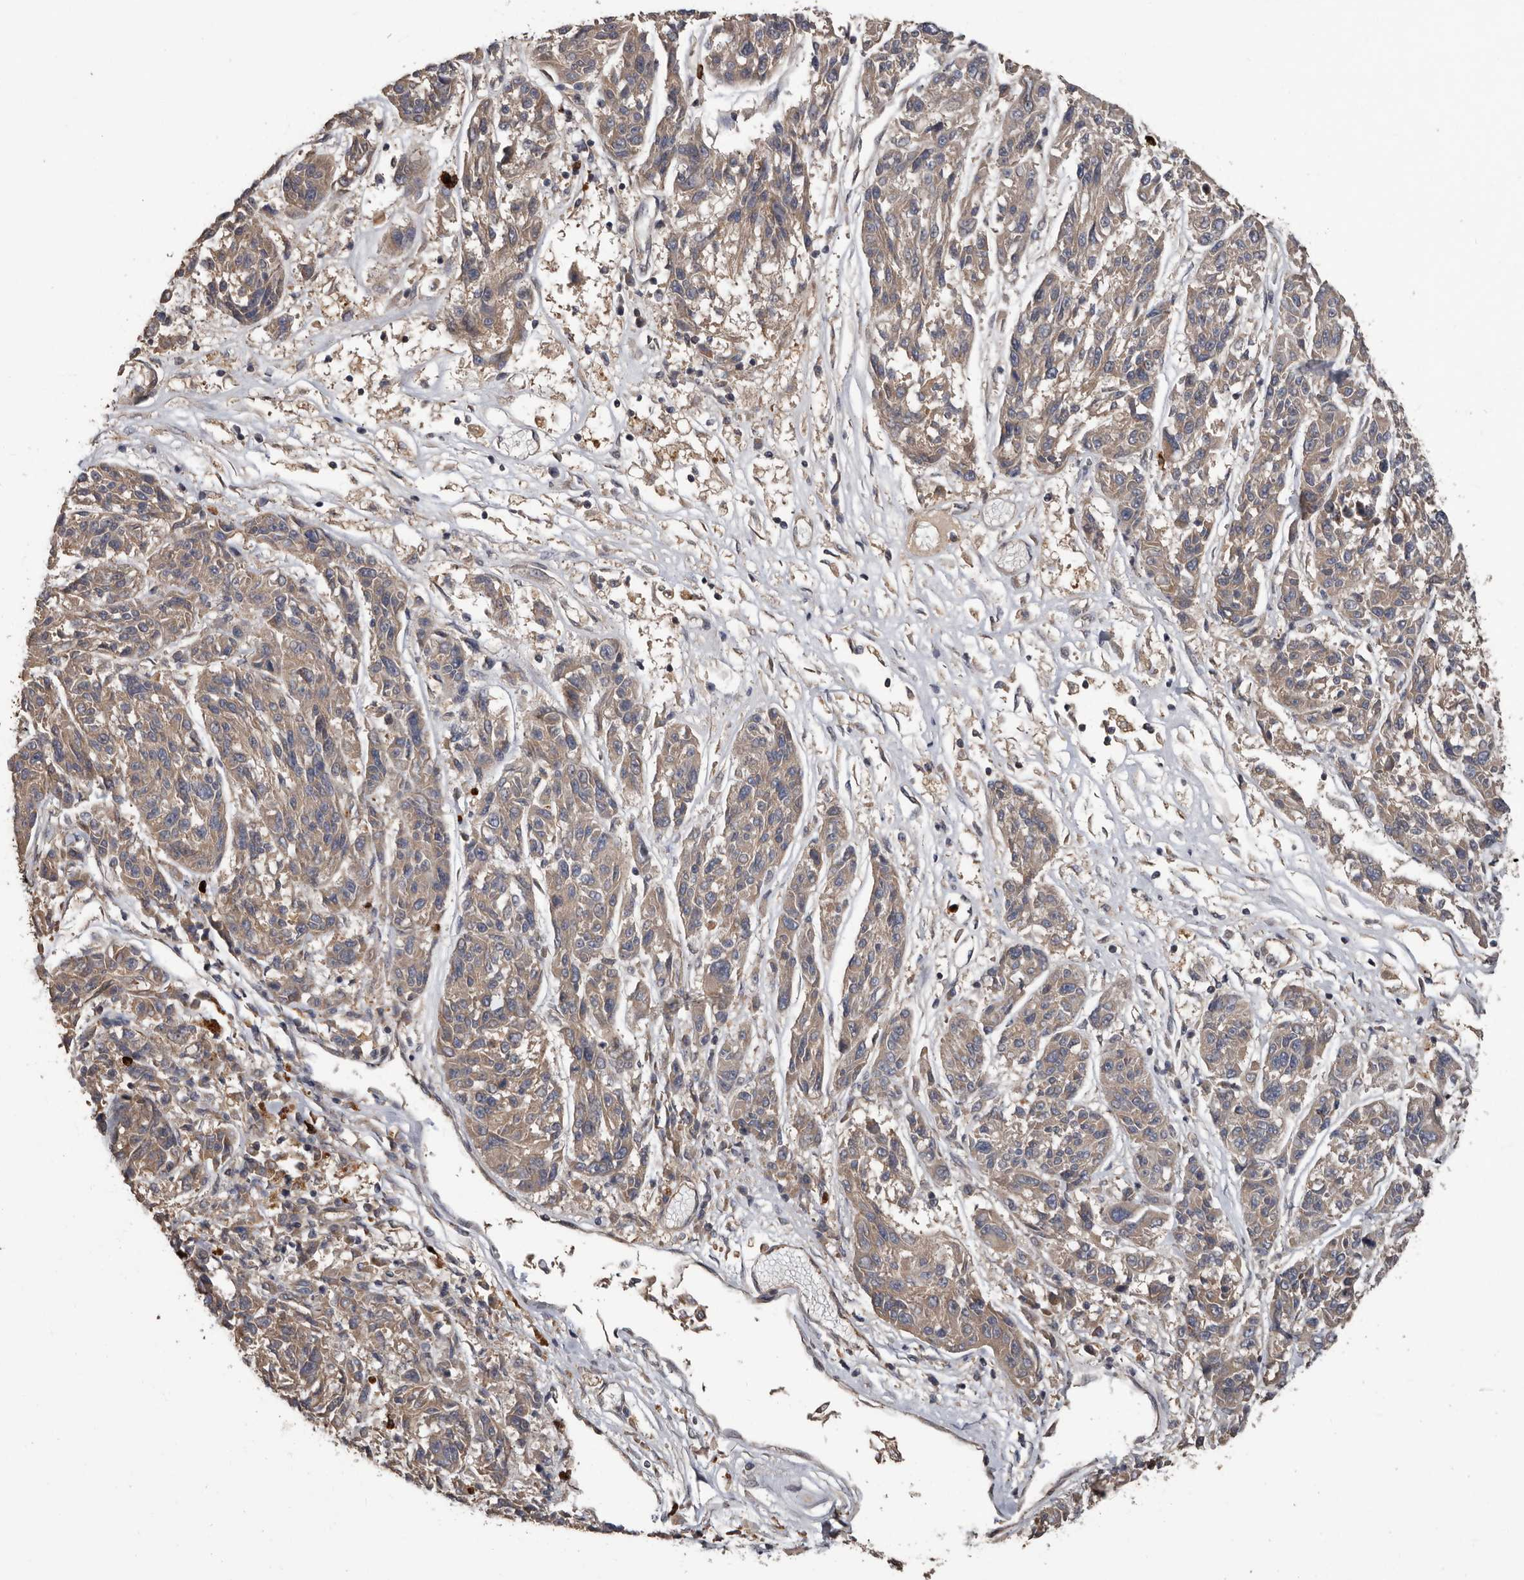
{"staining": {"intensity": "weak", "quantity": ">75%", "location": "cytoplasmic/membranous"}, "tissue": "melanoma", "cell_type": "Tumor cells", "image_type": "cancer", "snomed": [{"axis": "morphology", "description": "Malignant melanoma, NOS"}, {"axis": "topography", "description": "Skin"}], "caption": "High-power microscopy captured an immunohistochemistry (IHC) photomicrograph of melanoma, revealing weak cytoplasmic/membranous positivity in about >75% of tumor cells. Using DAB (3,3'-diaminobenzidine) (brown) and hematoxylin (blue) stains, captured at high magnification using brightfield microscopy.", "gene": "ARHGEF5", "patient": {"sex": "male", "age": 53}}